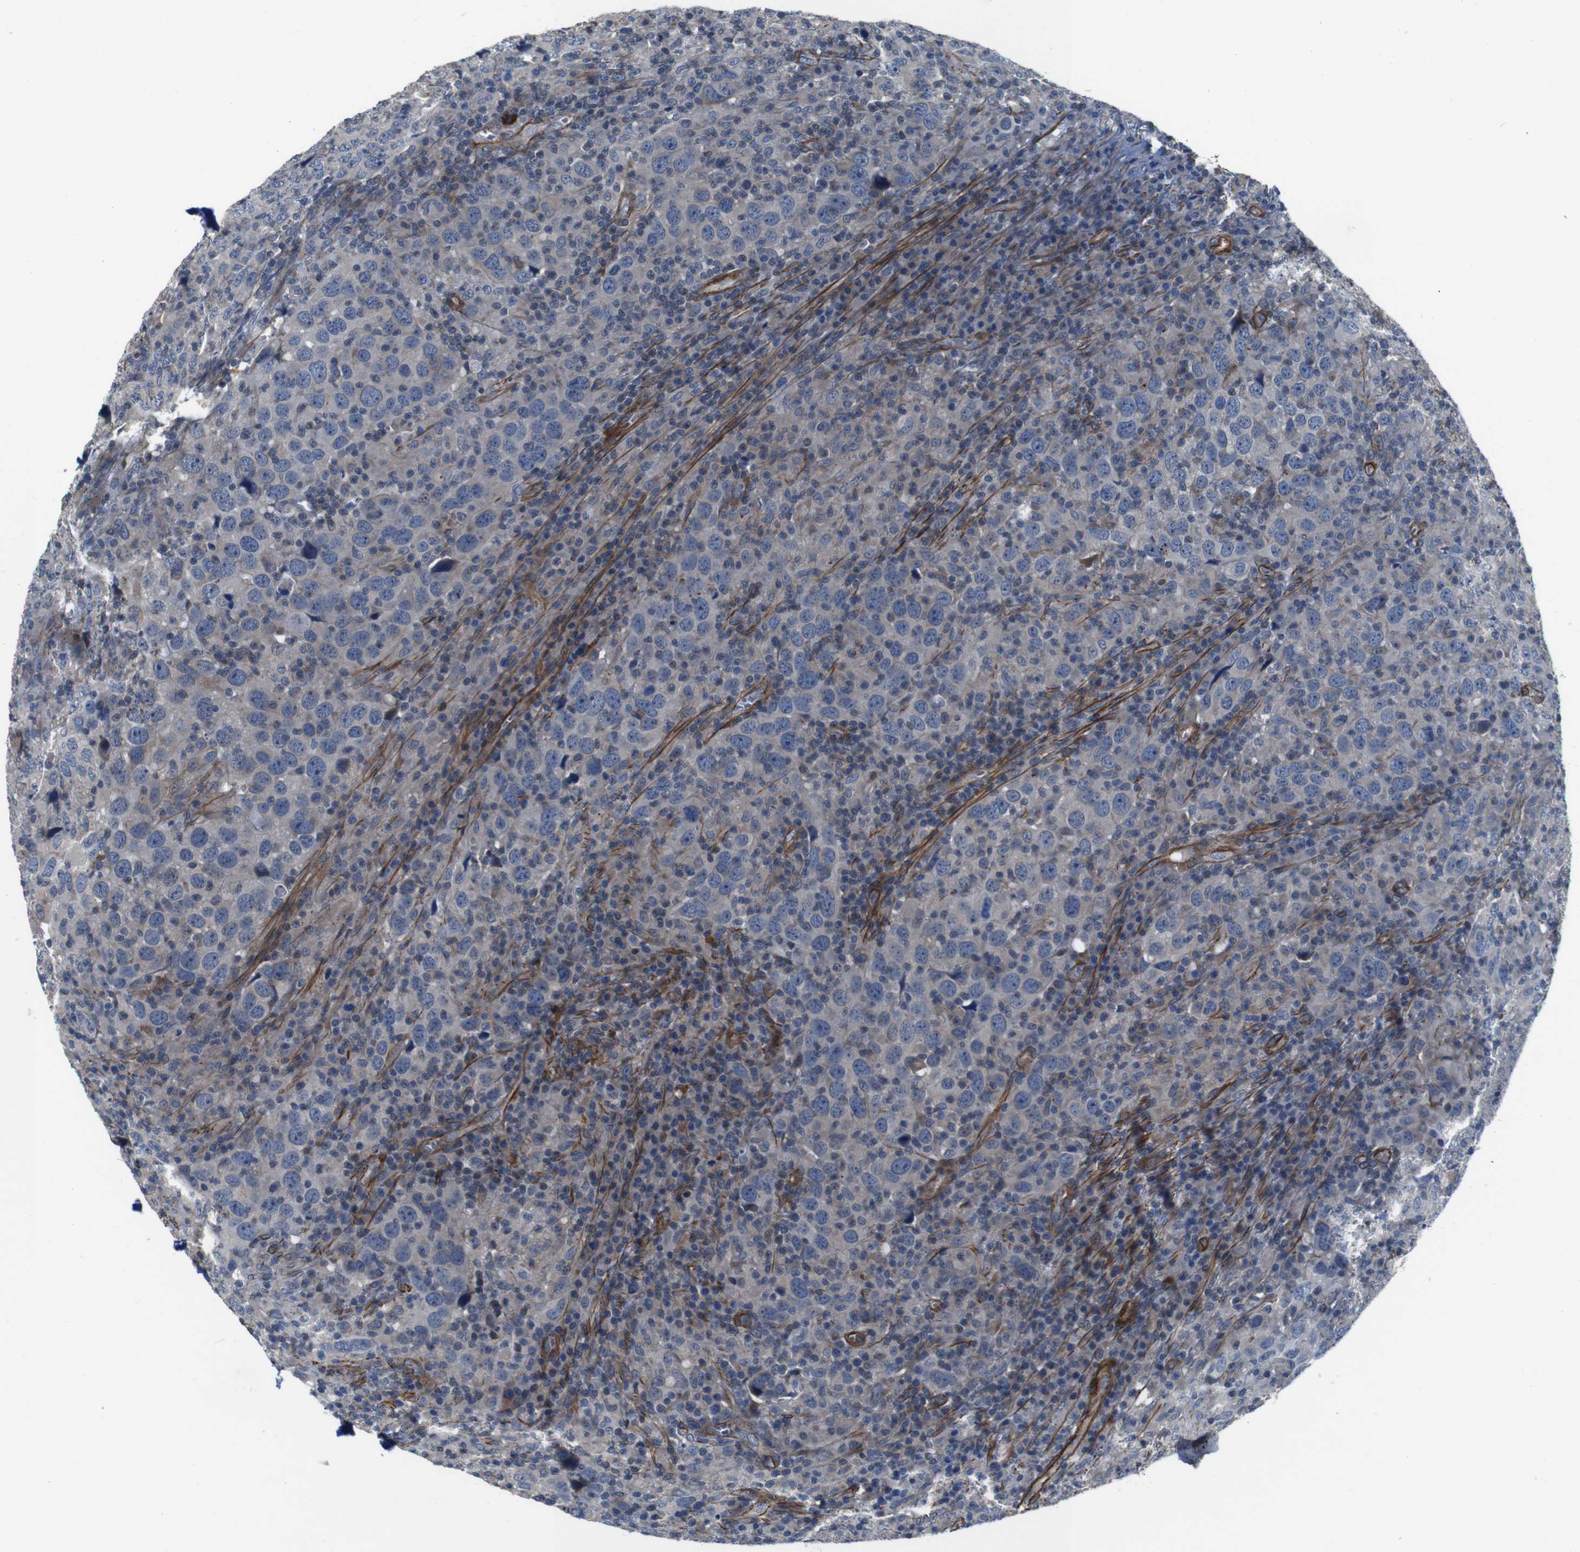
{"staining": {"intensity": "negative", "quantity": "none", "location": "none"}, "tissue": "head and neck cancer", "cell_type": "Tumor cells", "image_type": "cancer", "snomed": [{"axis": "morphology", "description": "Adenocarcinoma, NOS"}, {"axis": "topography", "description": "Salivary gland"}, {"axis": "topography", "description": "Head-Neck"}], "caption": "This is an immunohistochemistry photomicrograph of human head and neck cancer (adenocarcinoma). There is no expression in tumor cells.", "gene": "GGT7", "patient": {"sex": "female", "age": 65}}